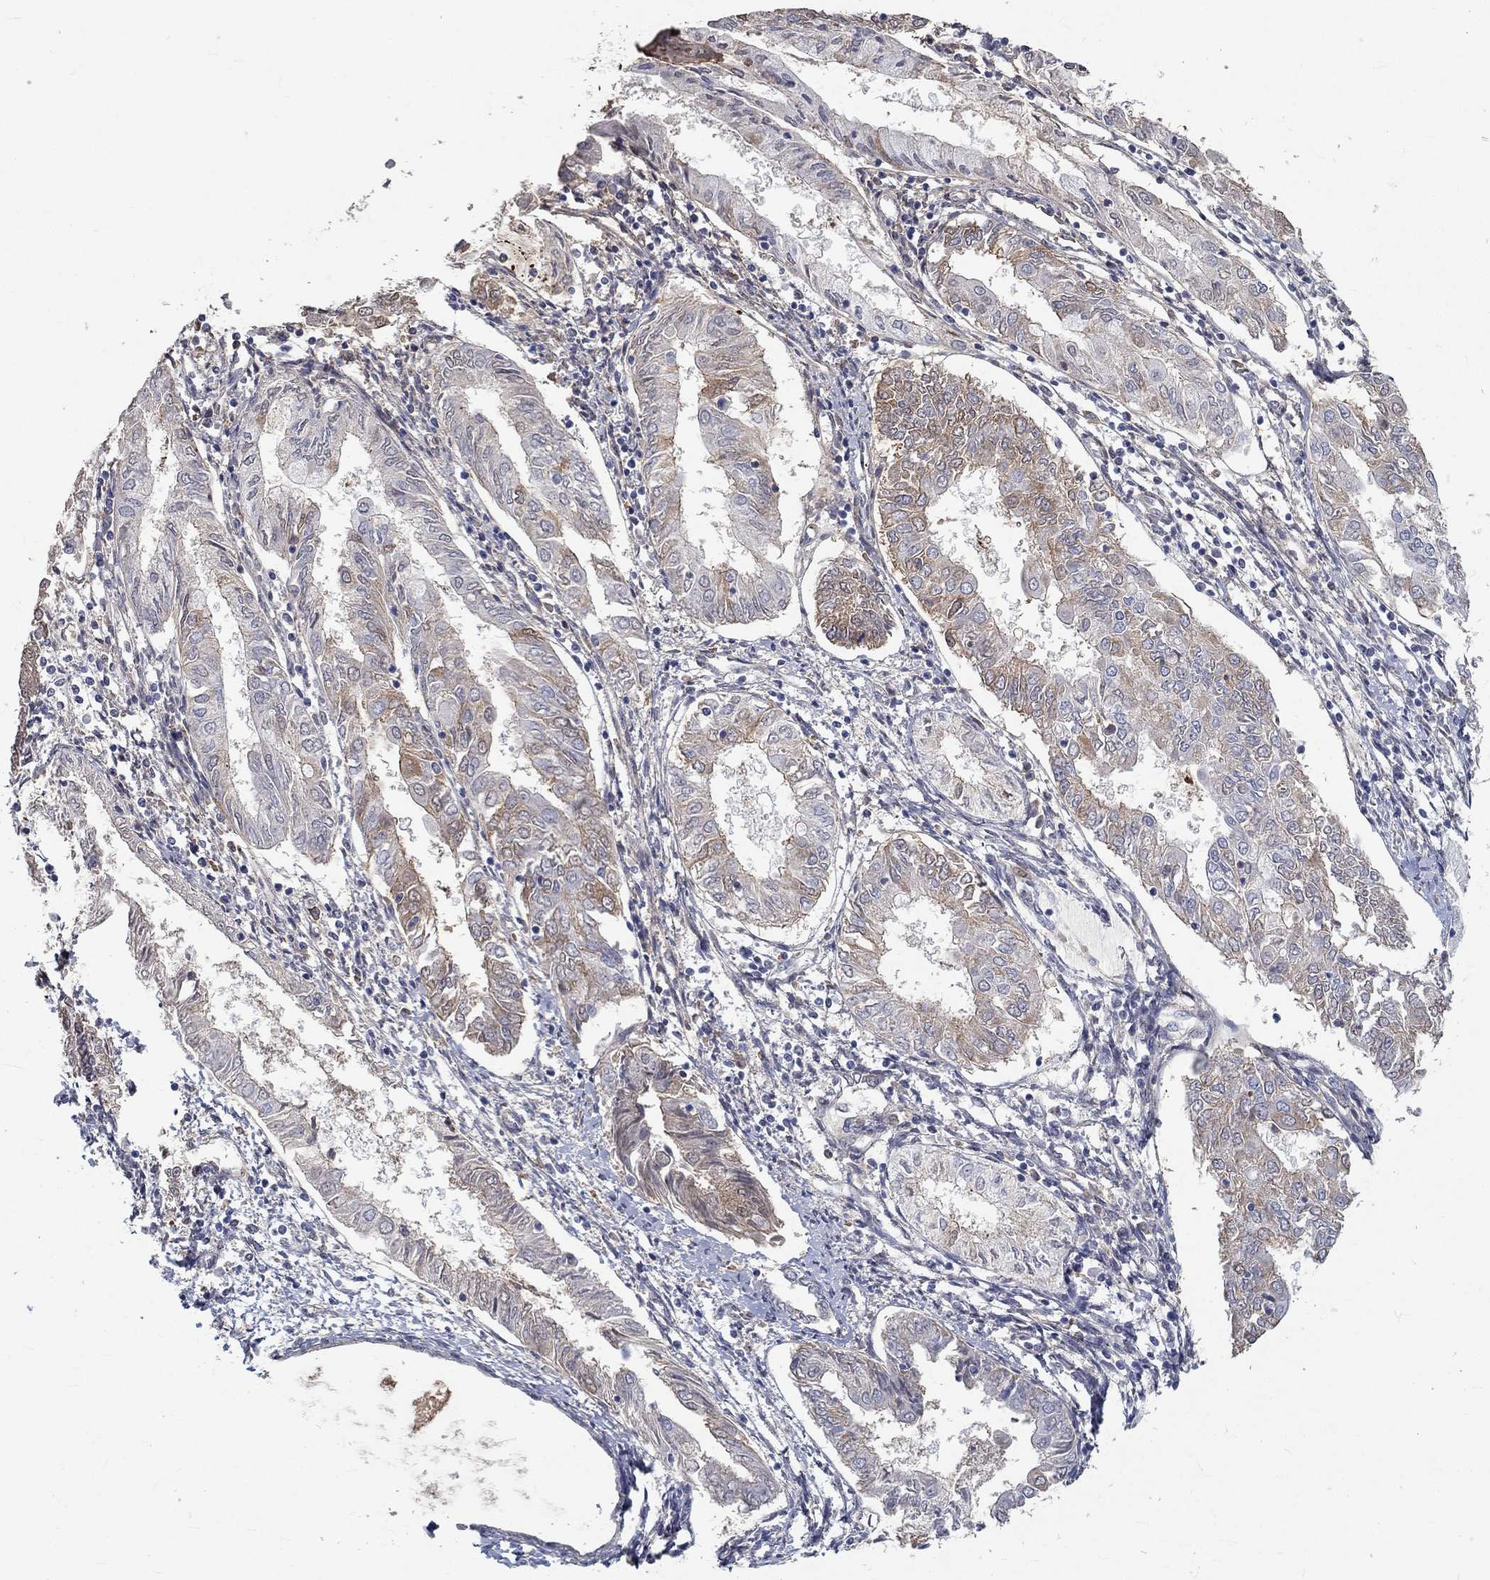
{"staining": {"intensity": "moderate", "quantity": "<25%", "location": "cytoplasmic/membranous"}, "tissue": "endometrial cancer", "cell_type": "Tumor cells", "image_type": "cancer", "snomed": [{"axis": "morphology", "description": "Adenocarcinoma, NOS"}, {"axis": "topography", "description": "Endometrium"}], "caption": "This is an image of IHC staining of adenocarcinoma (endometrial), which shows moderate positivity in the cytoplasmic/membranous of tumor cells.", "gene": "FGF2", "patient": {"sex": "female", "age": 68}}